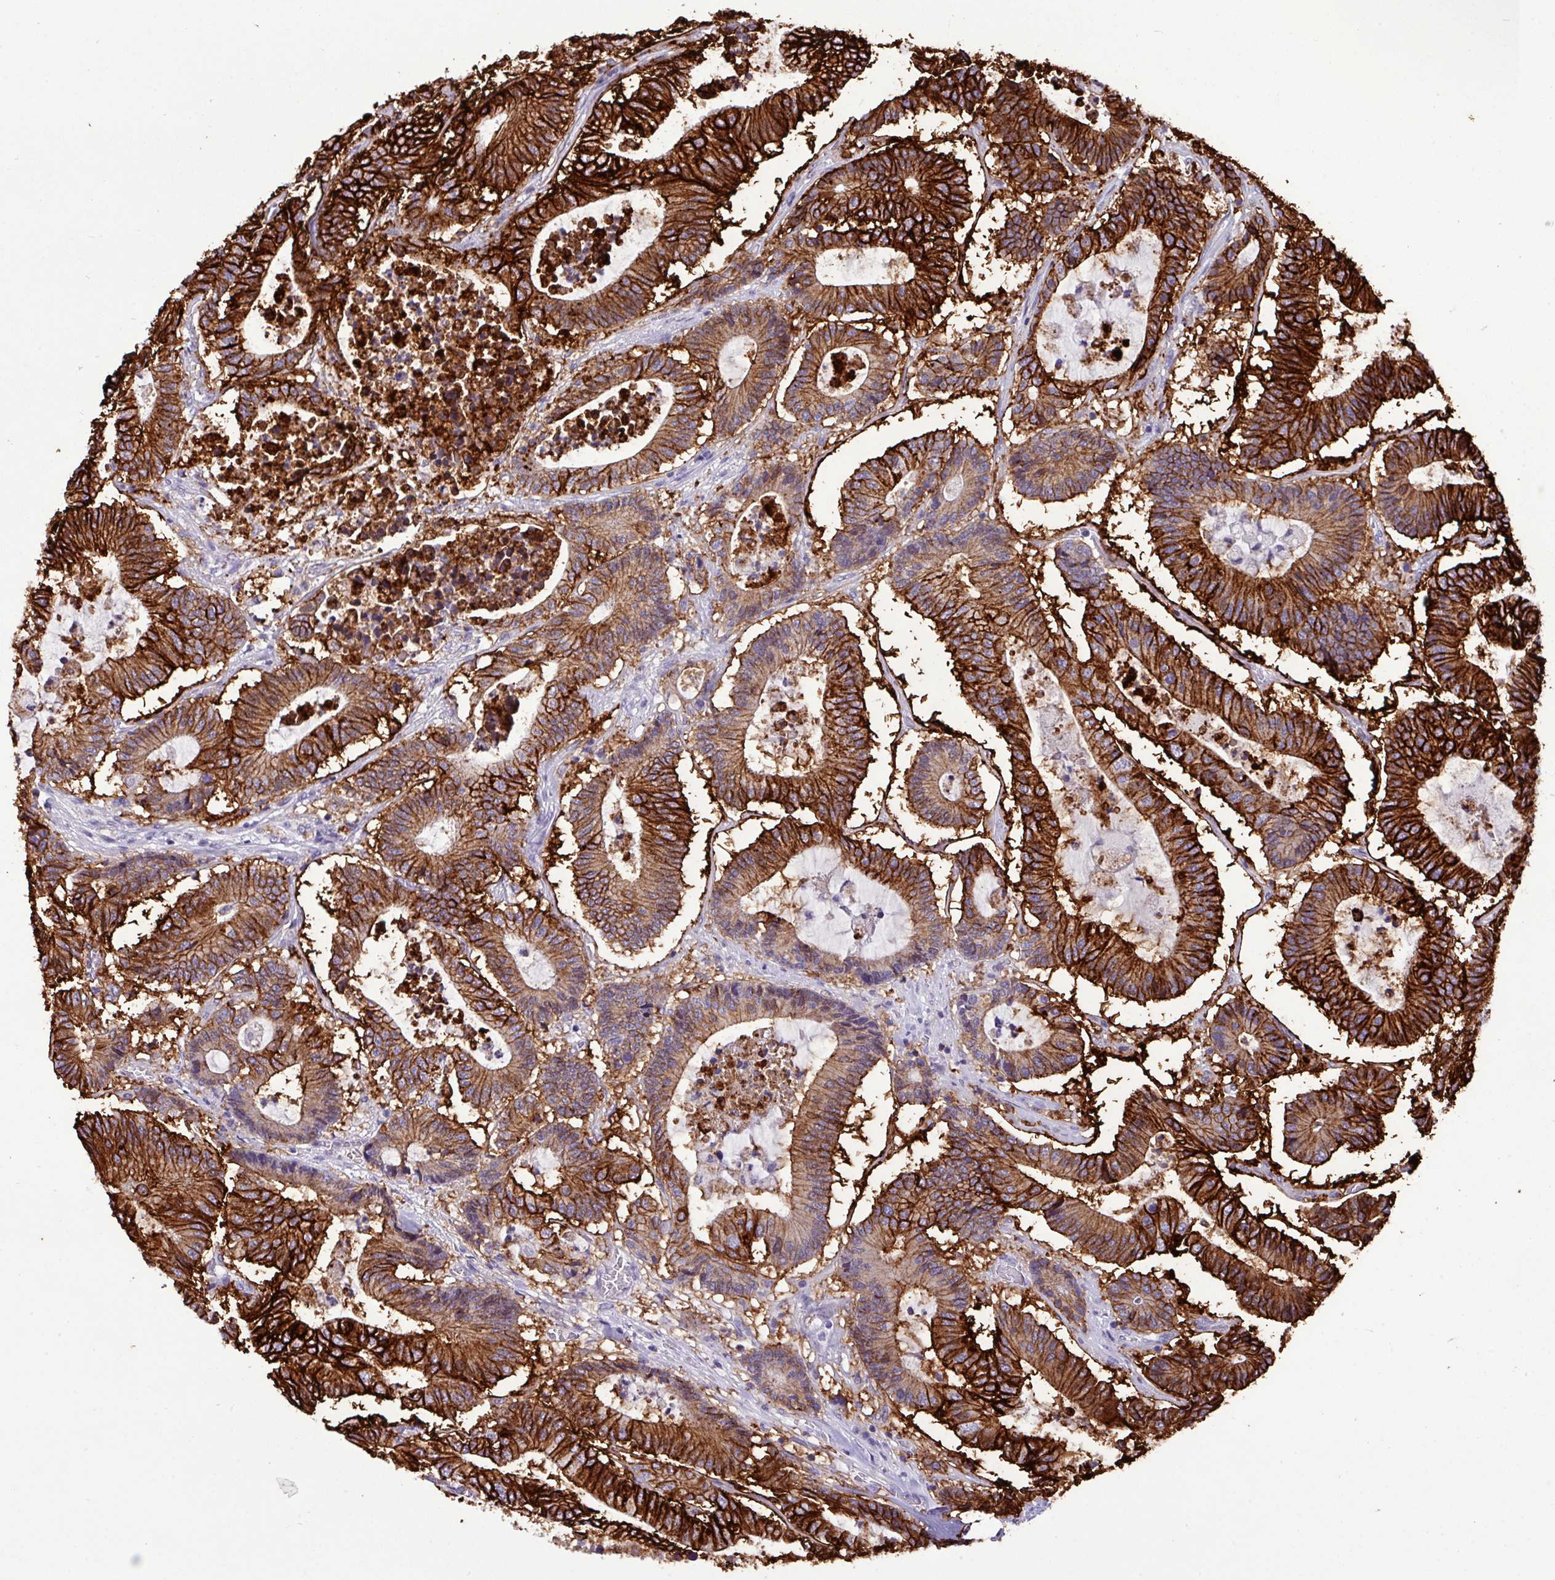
{"staining": {"intensity": "strong", "quantity": ">75%", "location": "cytoplasmic/membranous"}, "tissue": "colorectal cancer", "cell_type": "Tumor cells", "image_type": "cancer", "snomed": [{"axis": "morphology", "description": "Adenocarcinoma, NOS"}, {"axis": "topography", "description": "Colon"}], "caption": "Protein expression analysis of human adenocarcinoma (colorectal) reveals strong cytoplasmic/membranous staining in about >75% of tumor cells.", "gene": "EPCAM", "patient": {"sex": "female", "age": 84}}